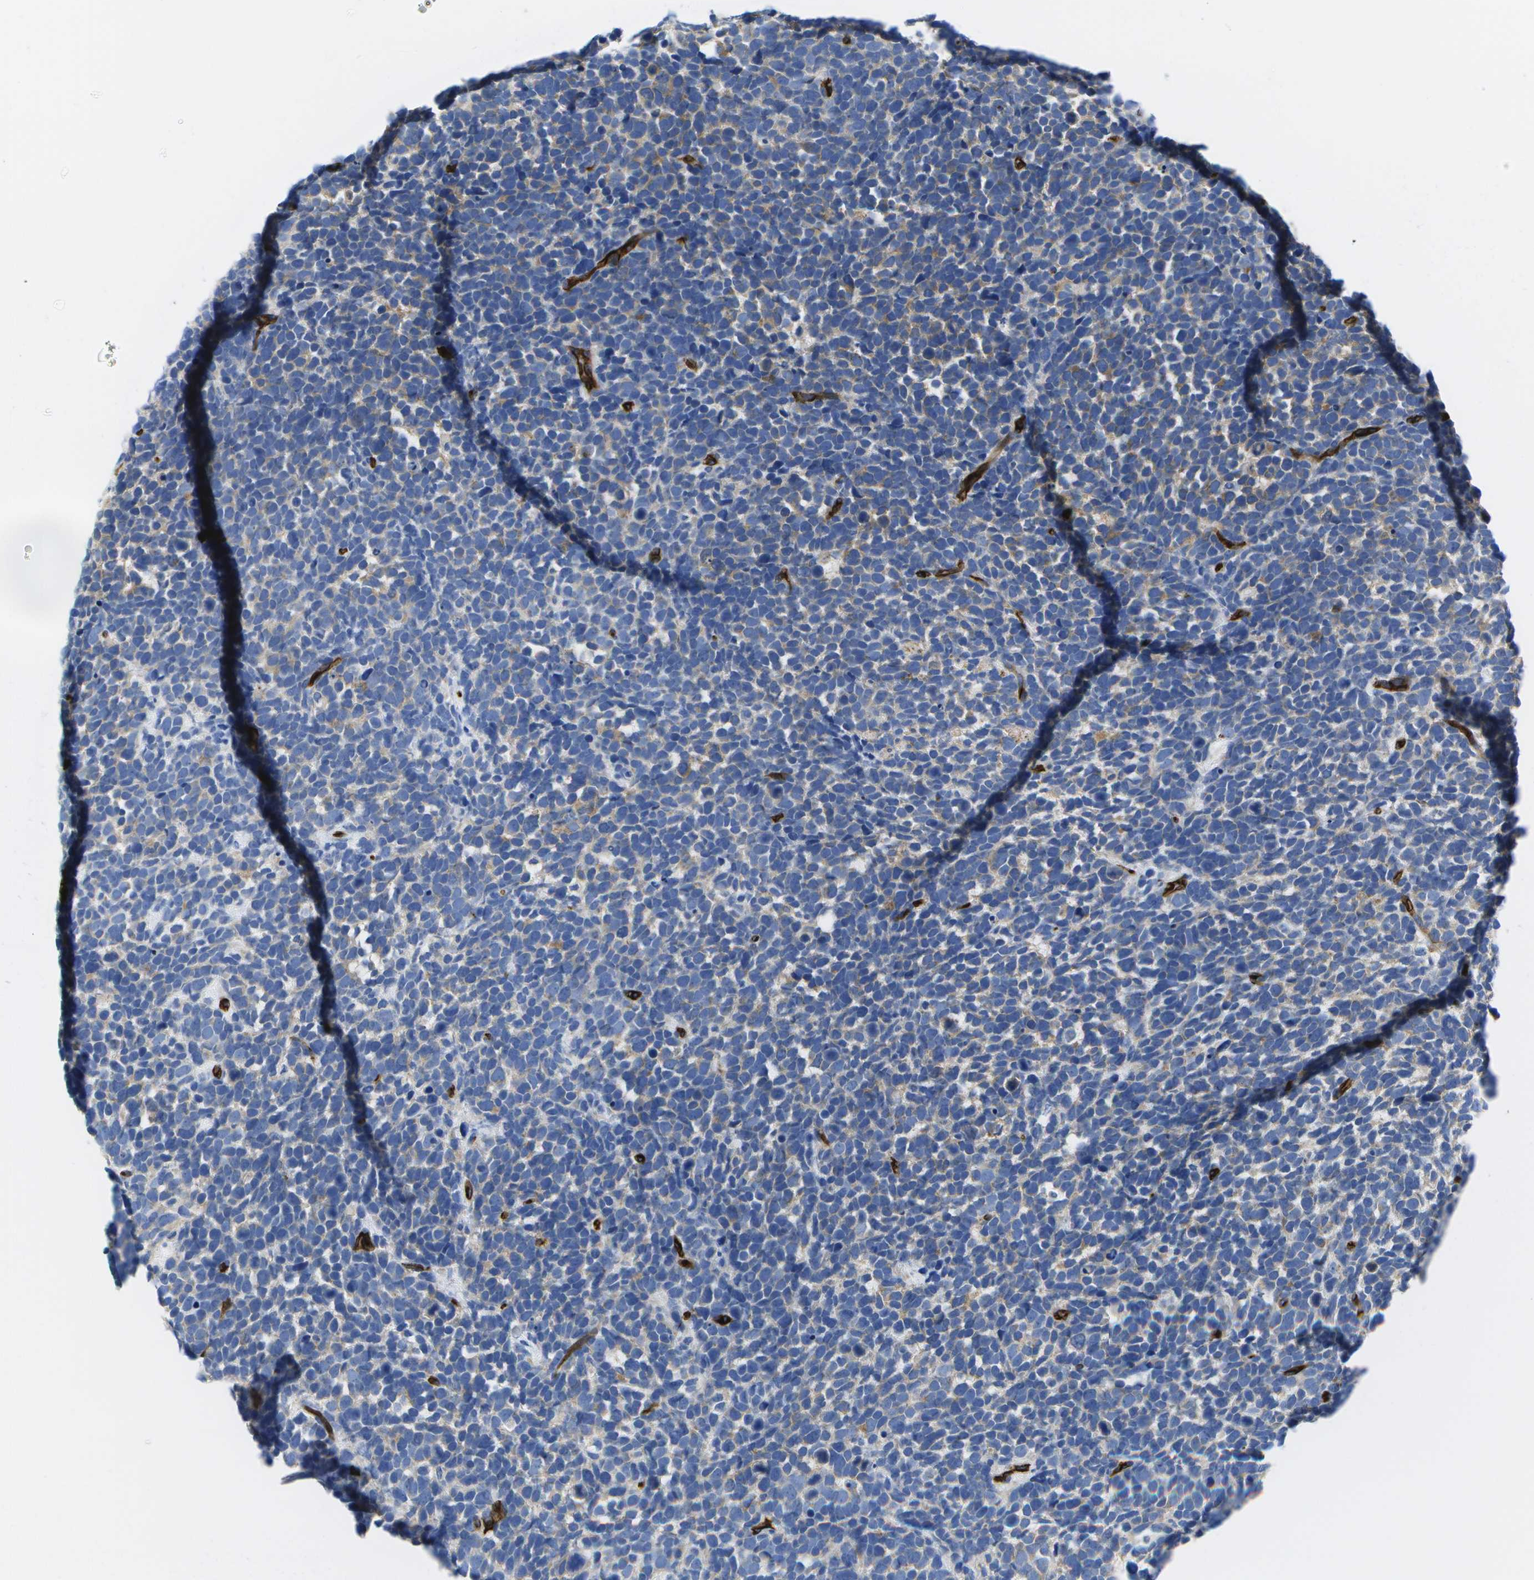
{"staining": {"intensity": "weak", "quantity": "<25%", "location": "cytoplasmic/membranous"}, "tissue": "urothelial cancer", "cell_type": "Tumor cells", "image_type": "cancer", "snomed": [{"axis": "morphology", "description": "Urothelial carcinoma, High grade"}, {"axis": "topography", "description": "Urinary bladder"}], "caption": "Immunohistochemistry of human urothelial cancer shows no positivity in tumor cells. (DAB (3,3'-diaminobenzidine) immunohistochemistry (IHC), high magnification).", "gene": "DYSF", "patient": {"sex": "female", "age": 82}}